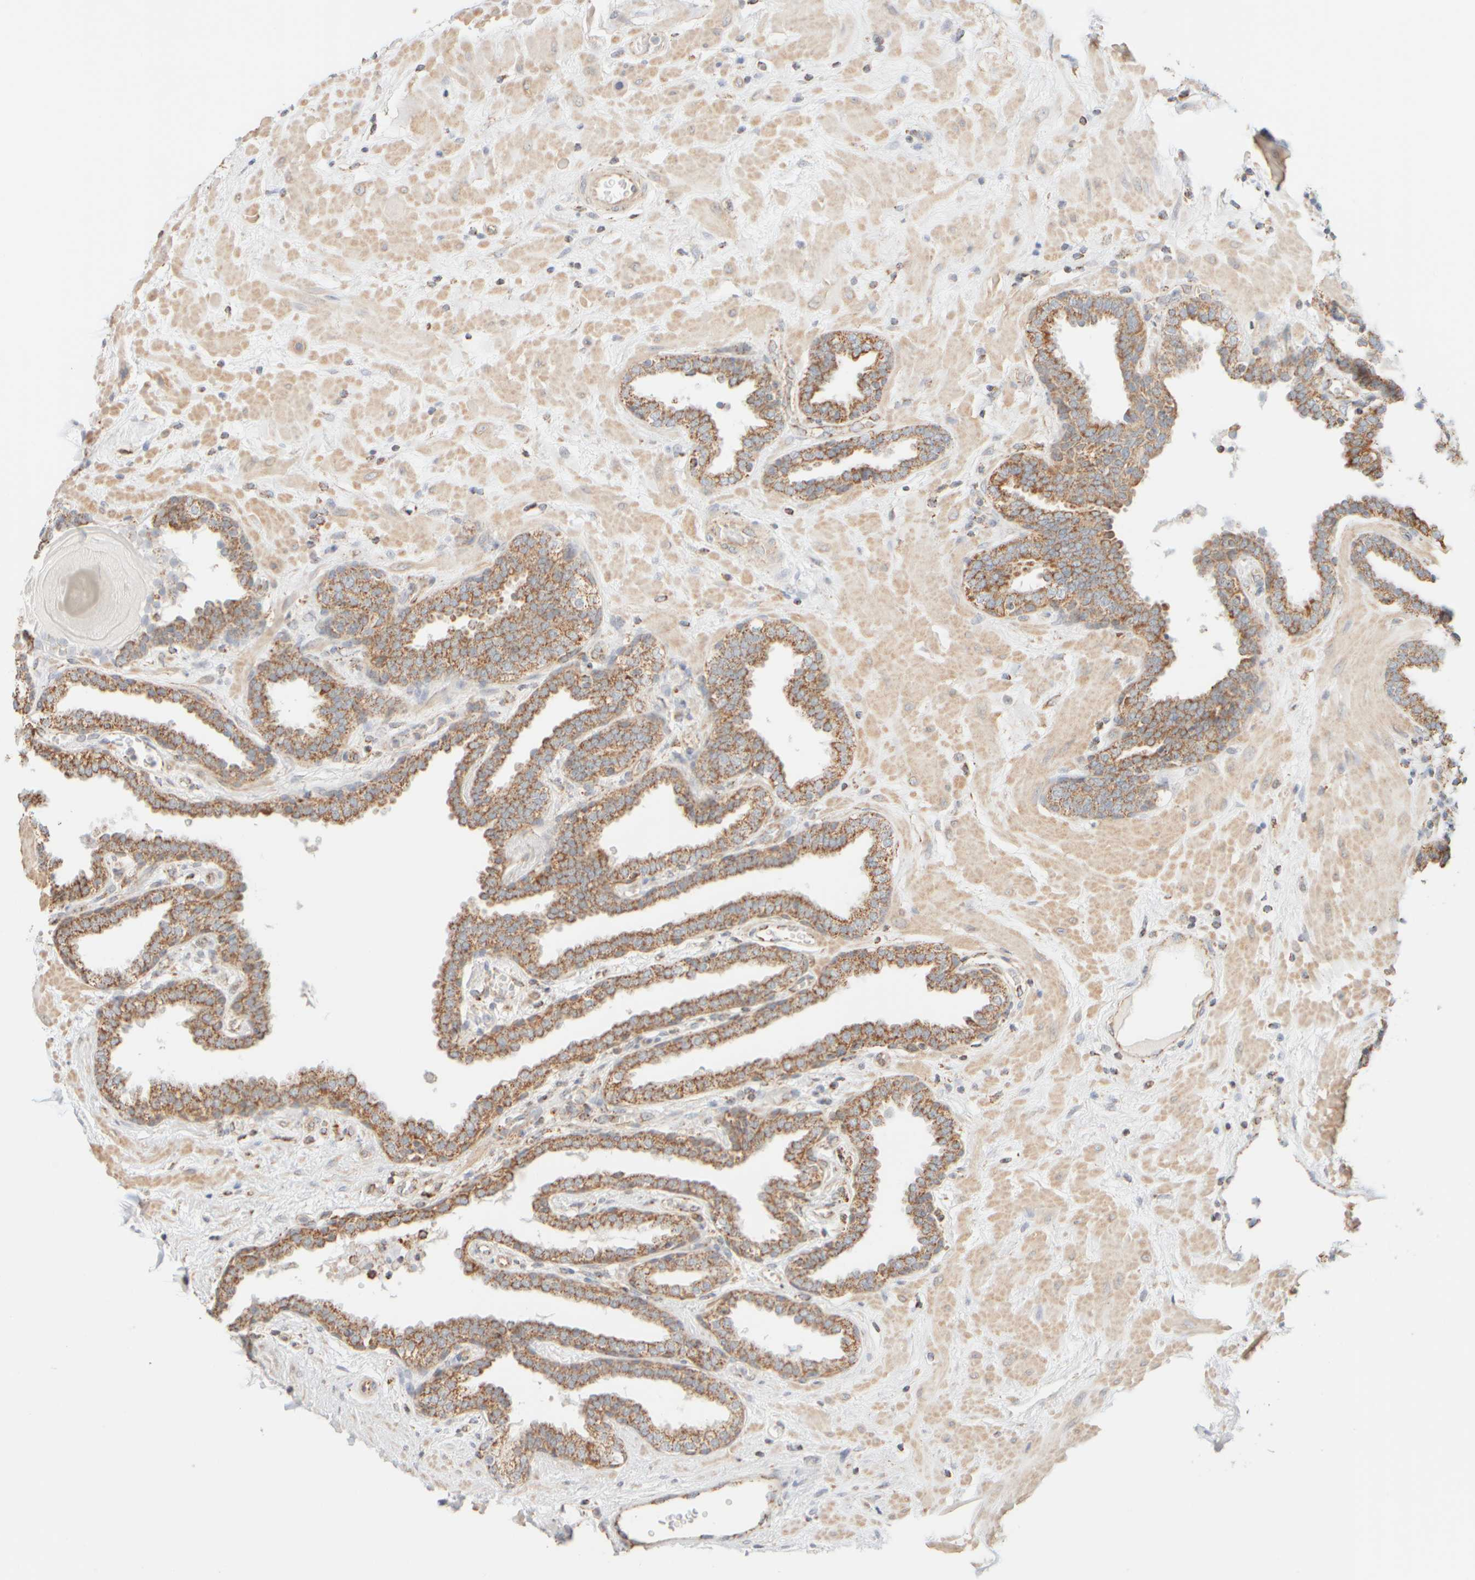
{"staining": {"intensity": "moderate", "quantity": ">75%", "location": "cytoplasmic/membranous"}, "tissue": "prostate", "cell_type": "Glandular cells", "image_type": "normal", "snomed": [{"axis": "morphology", "description": "Normal tissue, NOS"}, {"axis": "topography", "description": "Prostate"}], "caption": "Brown immunohistochemical staining in benign prostate displays moderate cytoplasmic/membranous expression in about >75% of glandular cells.", "gene": "APBB2", "patient": {"sex": "male", "age": 51}}